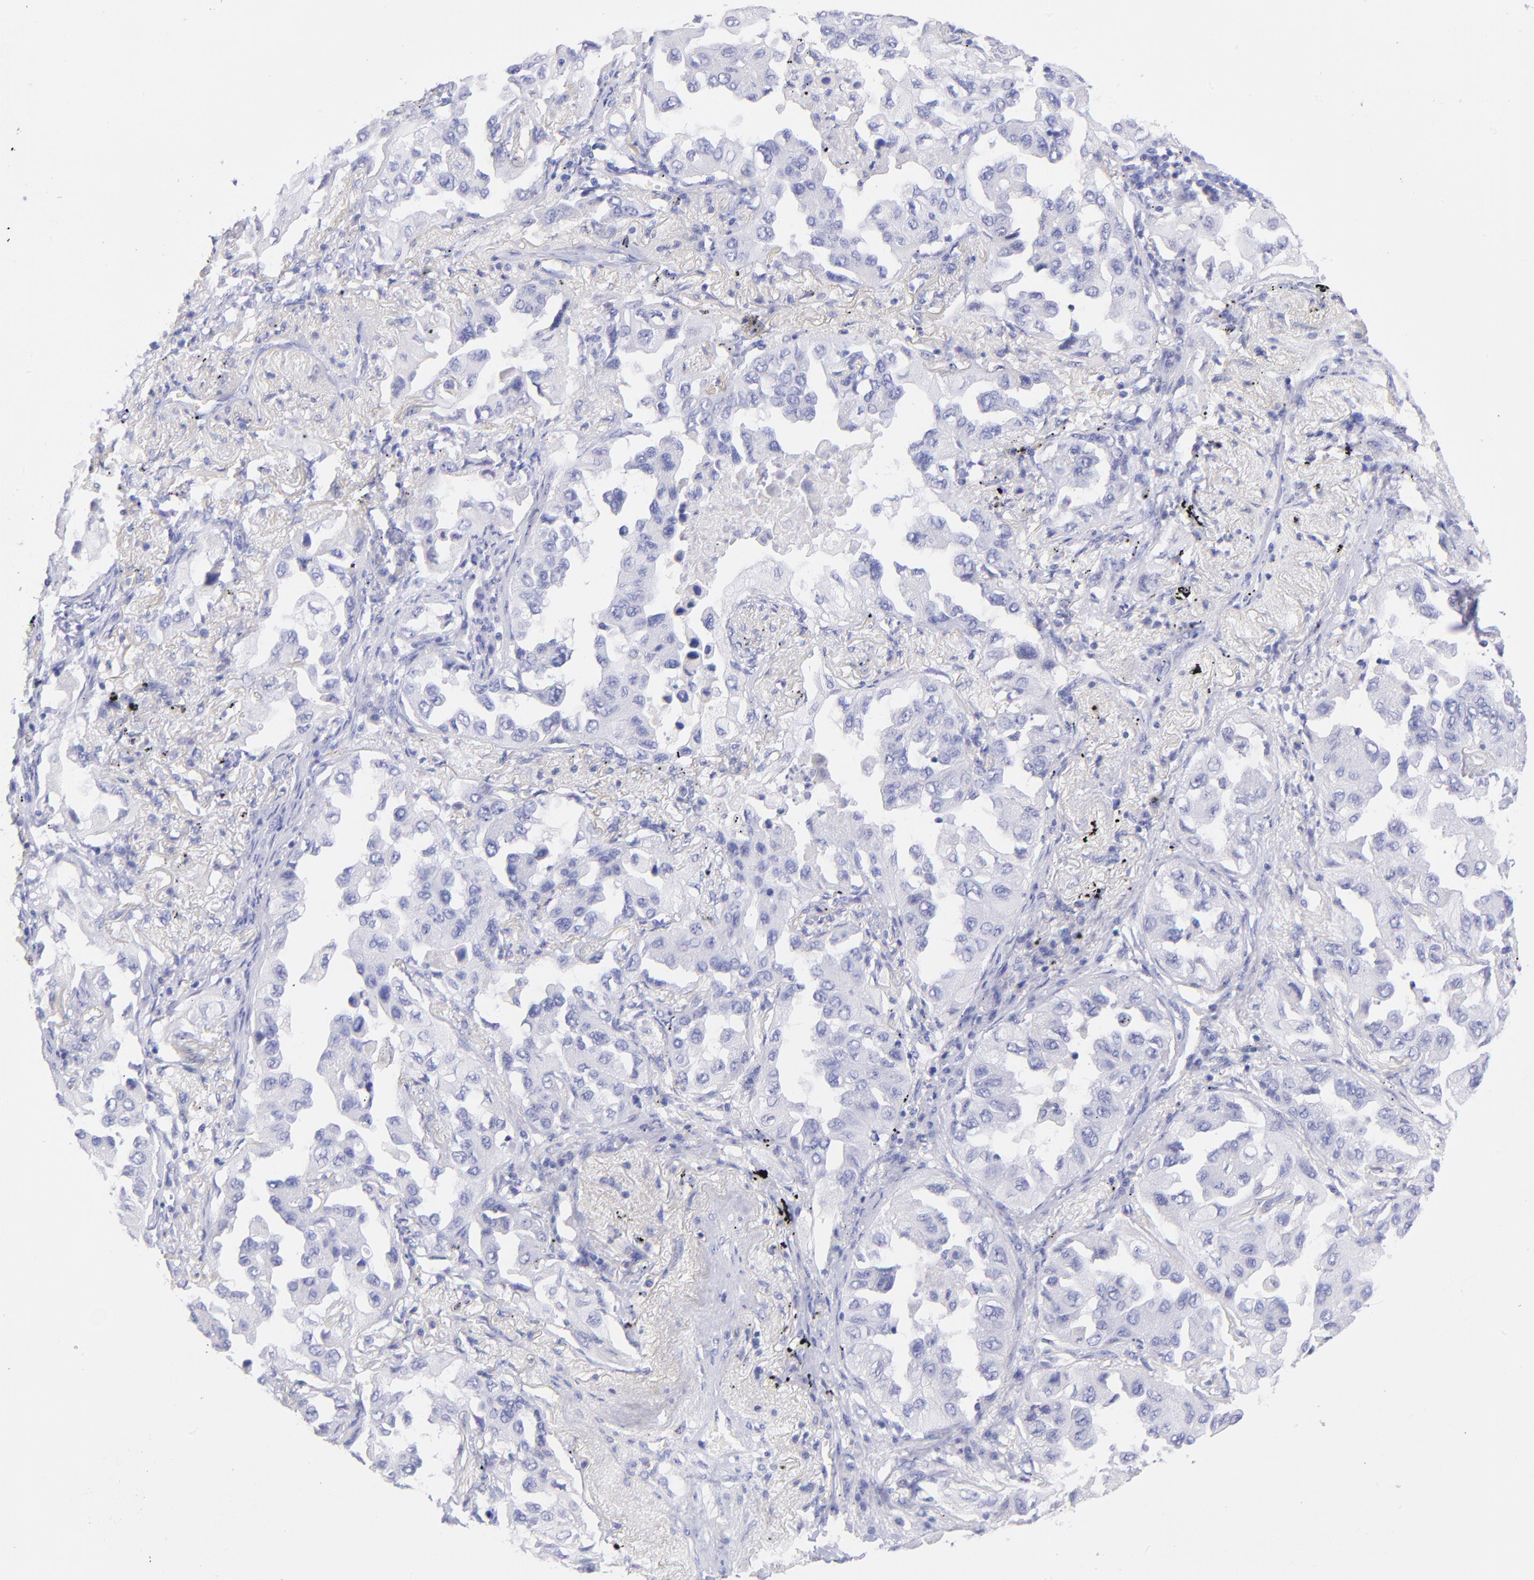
{"staining": {"intensity": "negative", "quantity": "none", "location": "none"}, "tissue": "lung cancer", "cell_type": "Tumor cells", "image_type": "cancer", "snomed": [{"axis": "morphology", "description": "Adenocarcinoma, NOS"}, {"axis": "topography", "description": "Lung"}], "caption": "A micrograph of lung cancer (adenocarcinoma) stained for a protein shows no brown staining in tumor cells.", "gene": "RAB3B", "patient": {"sex": "female", "age": 65}}